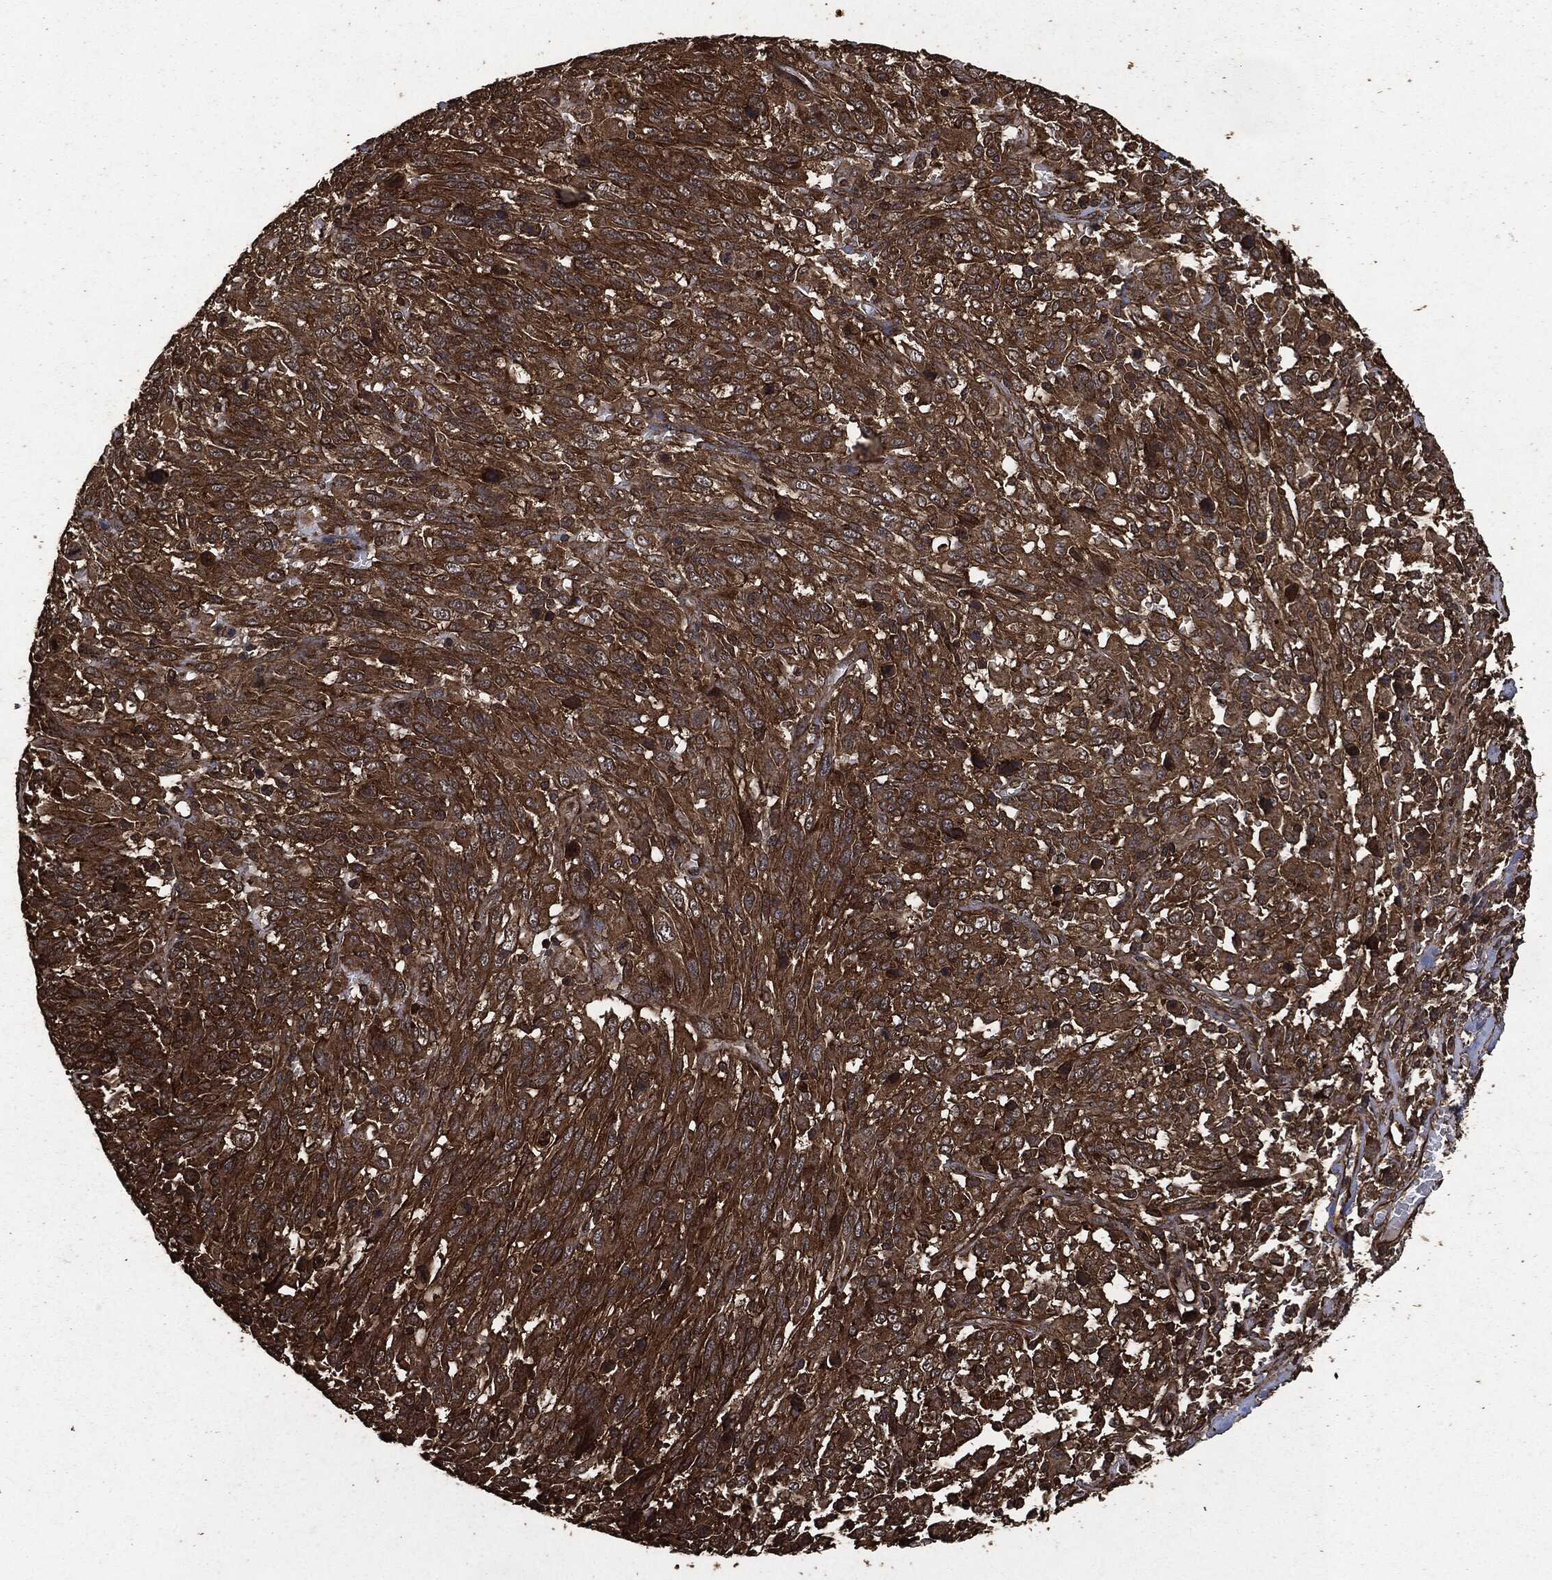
{"staining": {"intensity": "strong", "quantity": "25%-75%", "location": "cytoplasmic/membranous"}, "tissue": "melanoma", "cell_type": "Tumor cells", "image_type": "cancer", "snomed": [{"axis": "morphology", "description": "Malignant melanoma, NOS"}, {"axis": "topography", "description": "Skin"}], "caption": "Immunohistochemistry (IHC) (DAB) staining of melanoma shows strong cytoplasmic/membranous protein positivity in about 25%-75% of tumor cells.", "gene": "HRAS", "patient": {"sex": "female", "age": 91}}